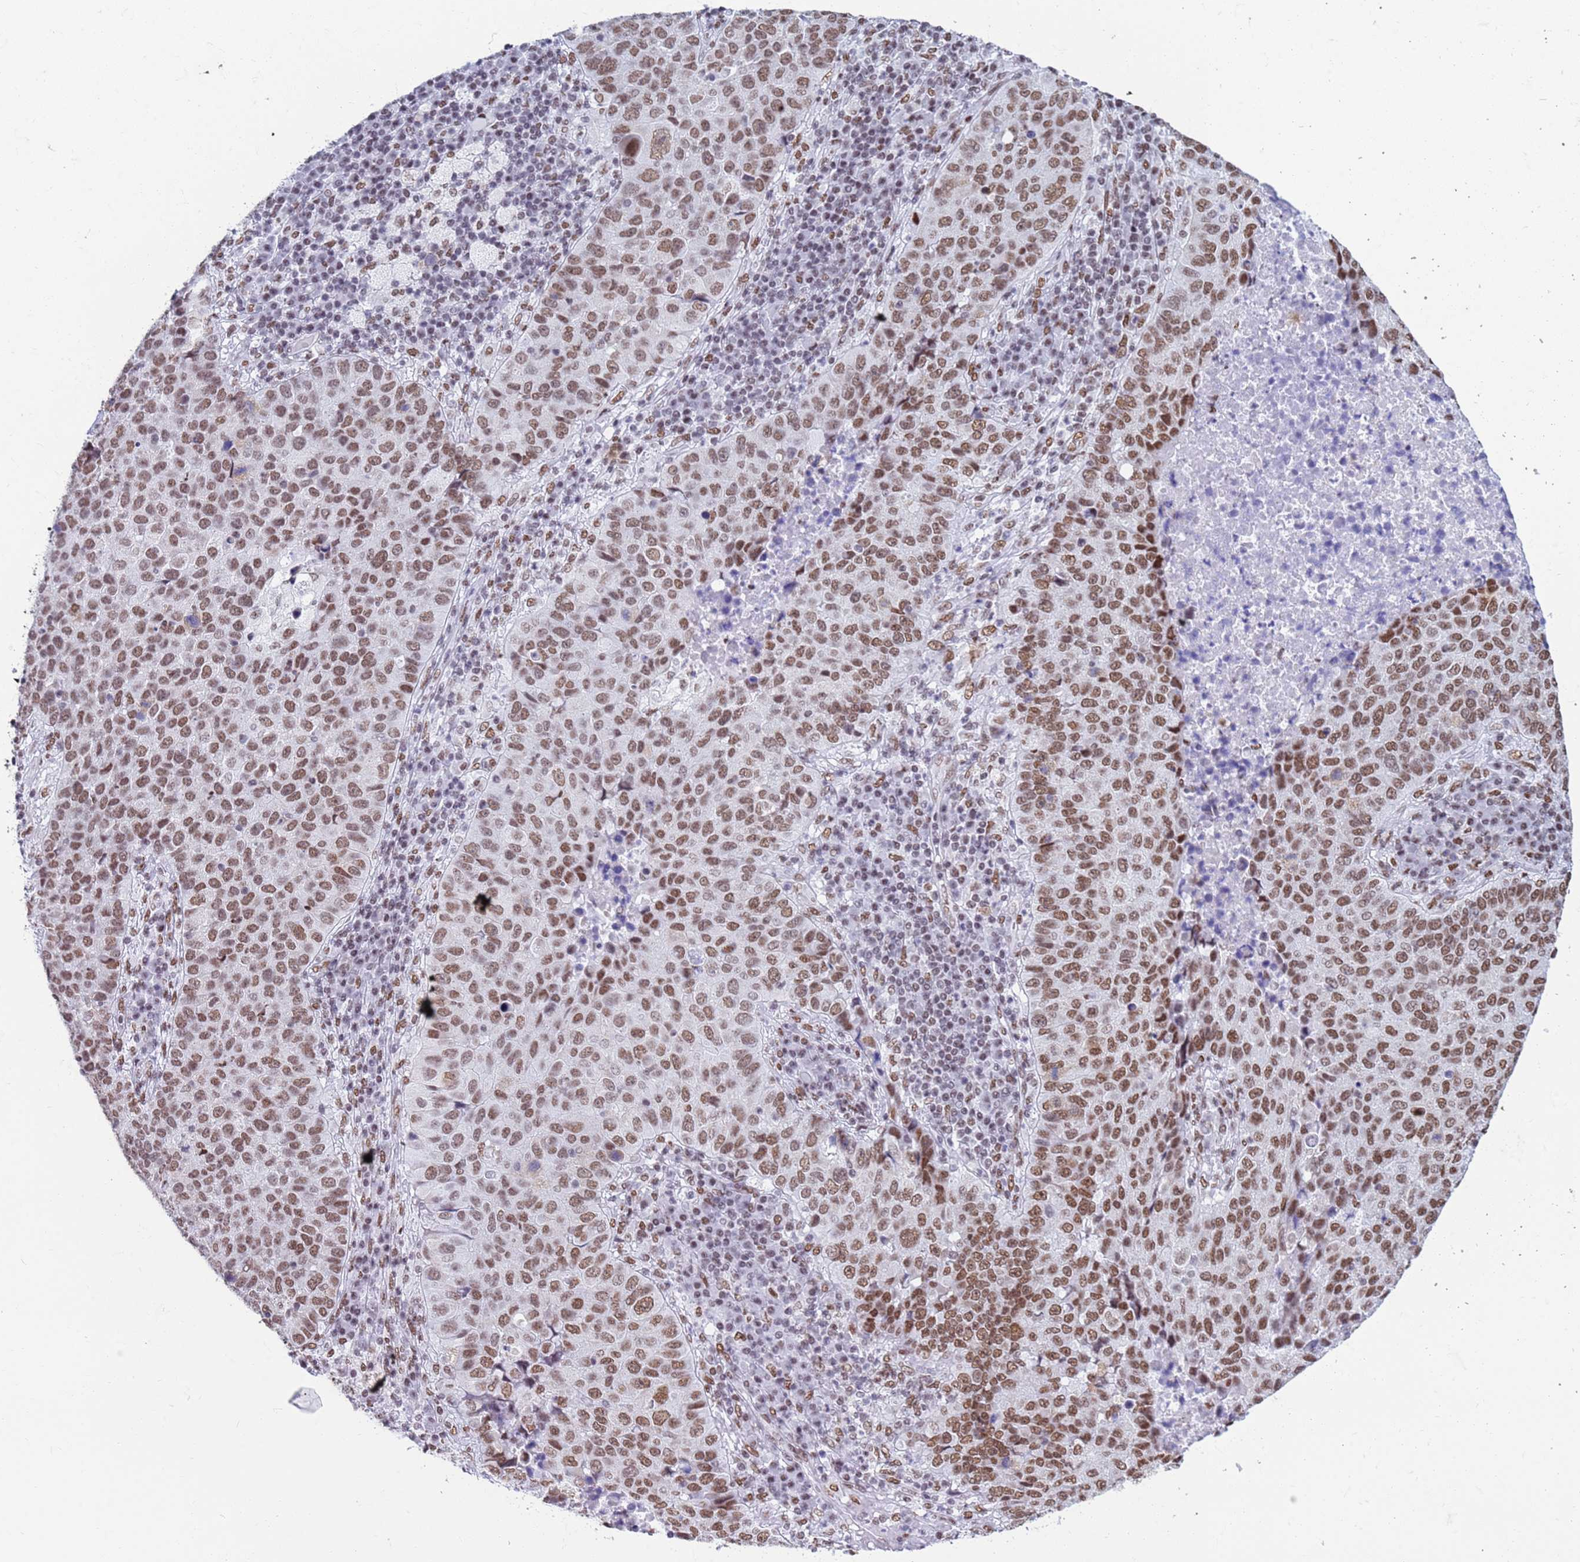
{"staining": {"intensity": "moderate", "quantity": ">75%", "location": "nuclear"}, "tissue": "lung cancer", "cell_type": "Tumor cells", "image_type": "cancer", "snomed": [{"axis": "morphology", "description": "Squamous cell carcinoma, NOS"}, {"axis": "topography", "description": "Lung"}], "caption": "The histopathology image displays a brown stain indicating the presence of a protein in the nuclear of tumor cells in lung cancer (squamous cell carcinoma). Ihc stains the protein of interest in brown and the nuclei are stained blue.", "gene": "FAM170B", "patient": {"sex": "male", "age": 73}}